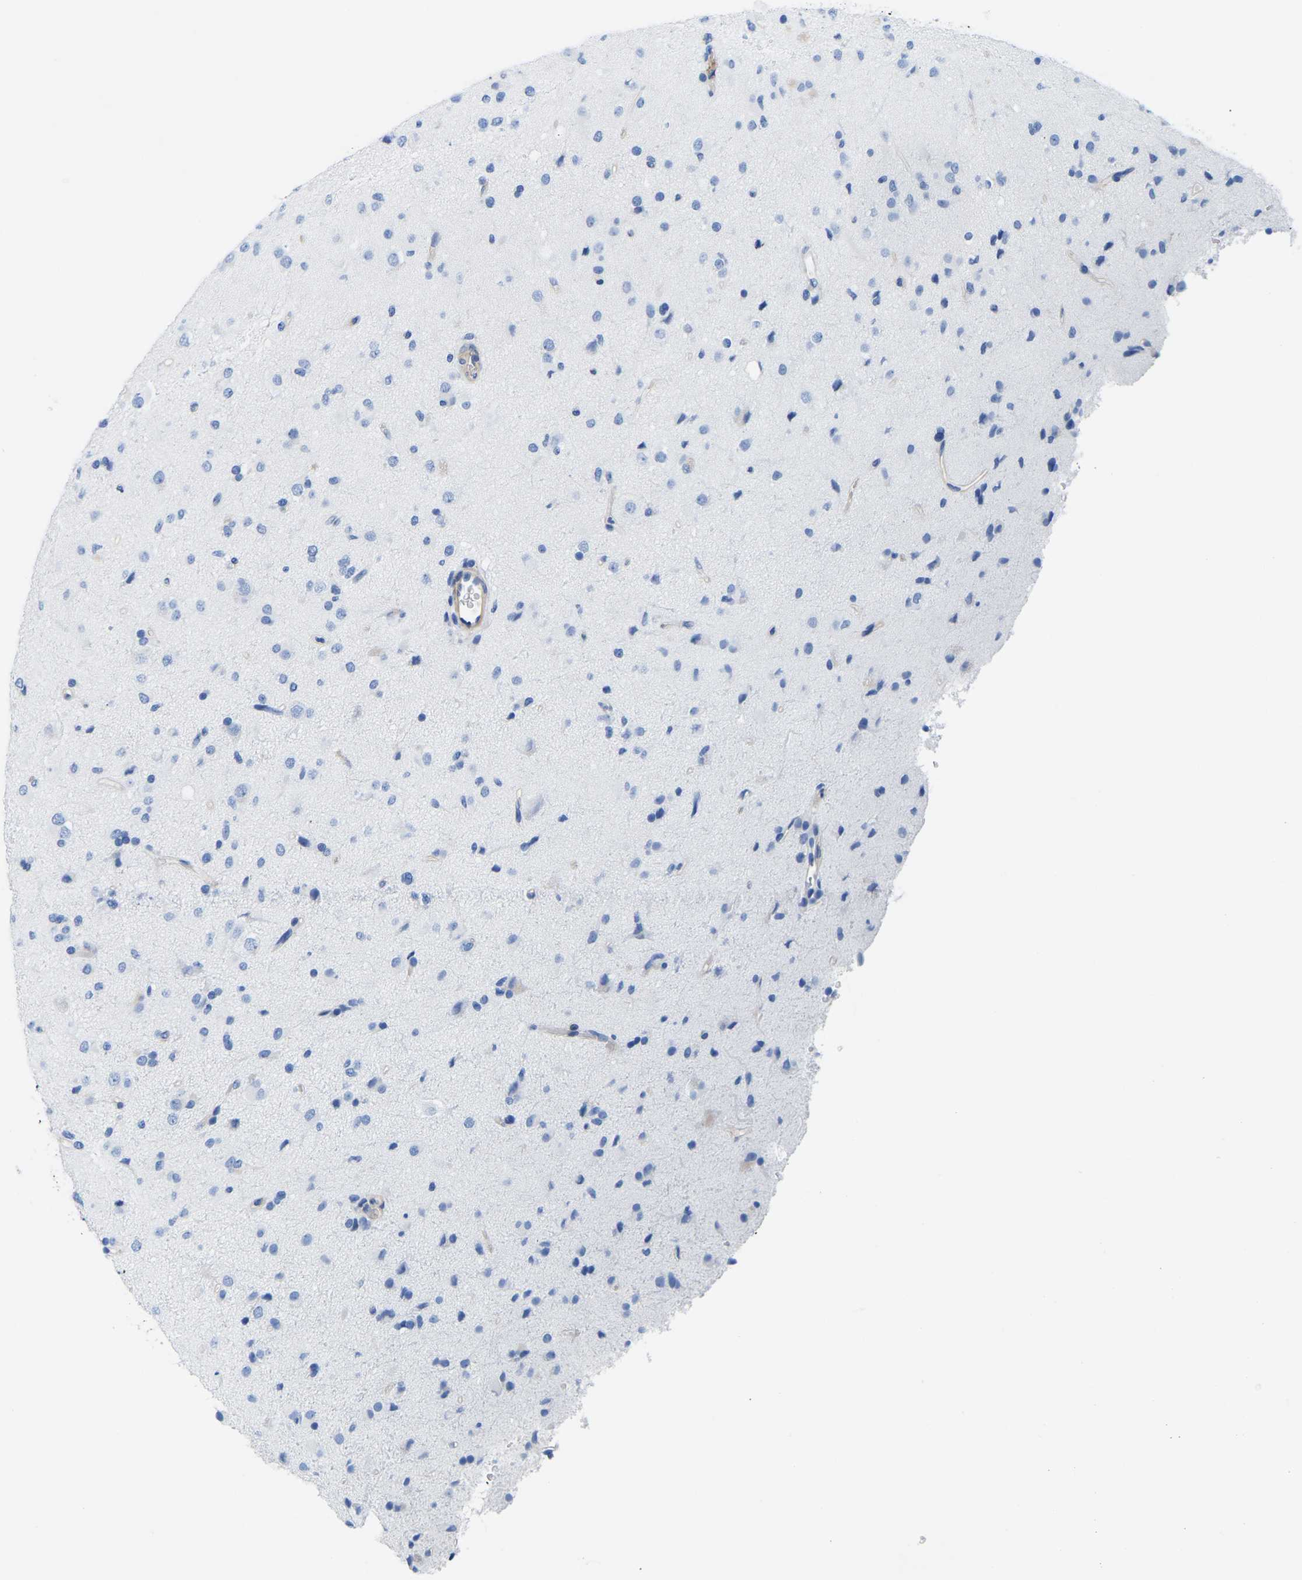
{"staining": {"intensity": "negative", "quantity": "none", "location": "none"}, "tissue": "glioma", "cell_type": "Tumor cells", "image_type": "cancer", "snomed": [{"axis": "morphology", "description": "Glioma, malignant, Low grade"}, {"axis": "topography", "description": "Brain"}], "caption": "Immunohistochemical staining of human malignant glioma (low-grade) shows no significant expression in tumor cells.", "gene": "UPK3A", "patient": {"sex": "male", "age": 65}}